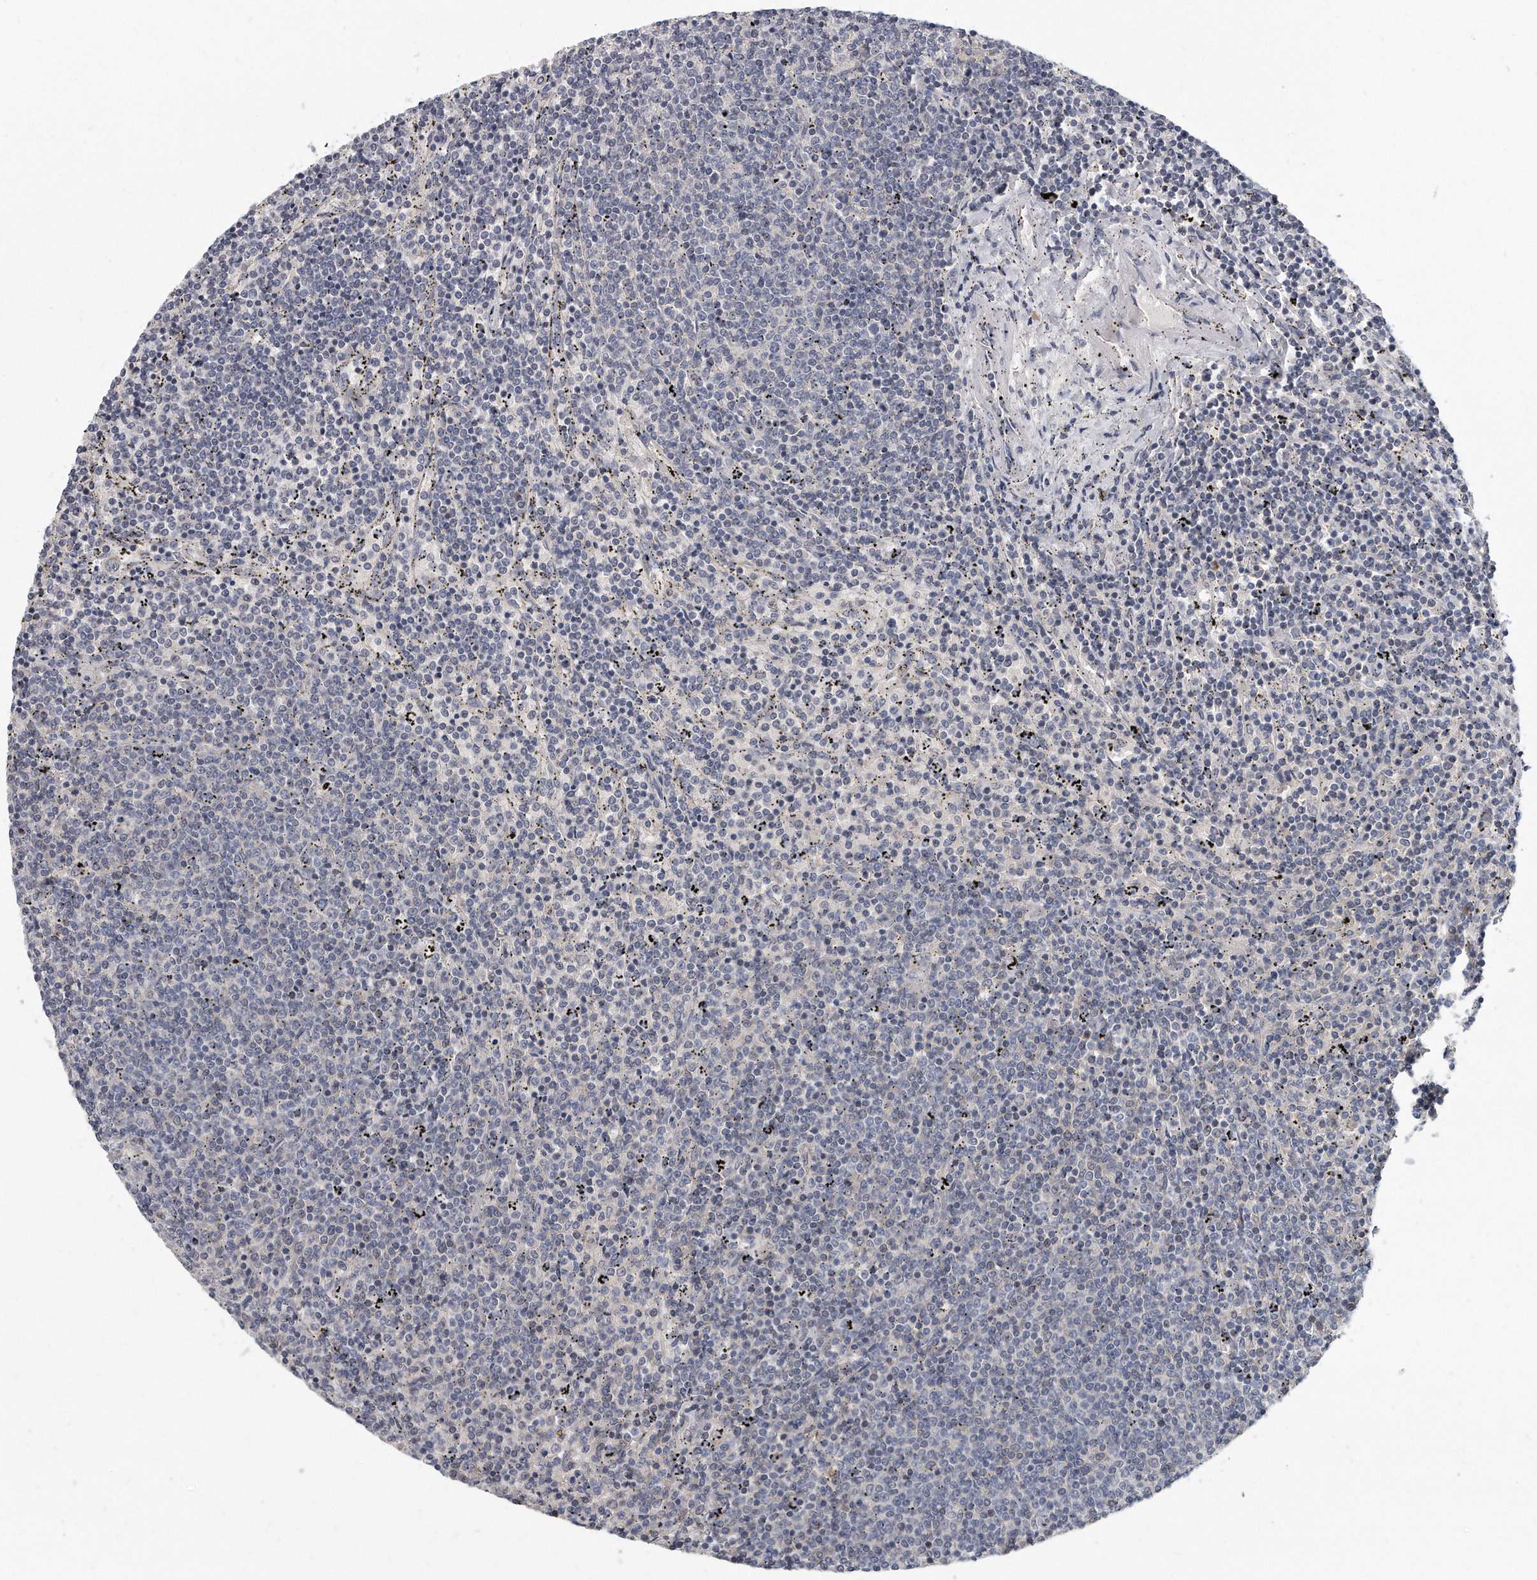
{"staining": {"intensity": "negative", "quantity": "none", "location": "none"}, "tissue": "lymphoma", "cell_type": "Tumor cells", "image_type": "cancer", "snomed": [{"axis": "morphology", "description": "Malignant lymphoma, non-Hodgkin's type, Low grade"}, {"axis": "topography", "description": "Spleen"}], "caption": "IHC image of lymphoma stained for a protein (brown), which displays no staining in tumor cells. (DAB (3,3'-diaminobenzidine) IHC with hematoxylin counter stain).", "gene": "PLEKHA6", "patient": {"sex": "female", "age": 50}}